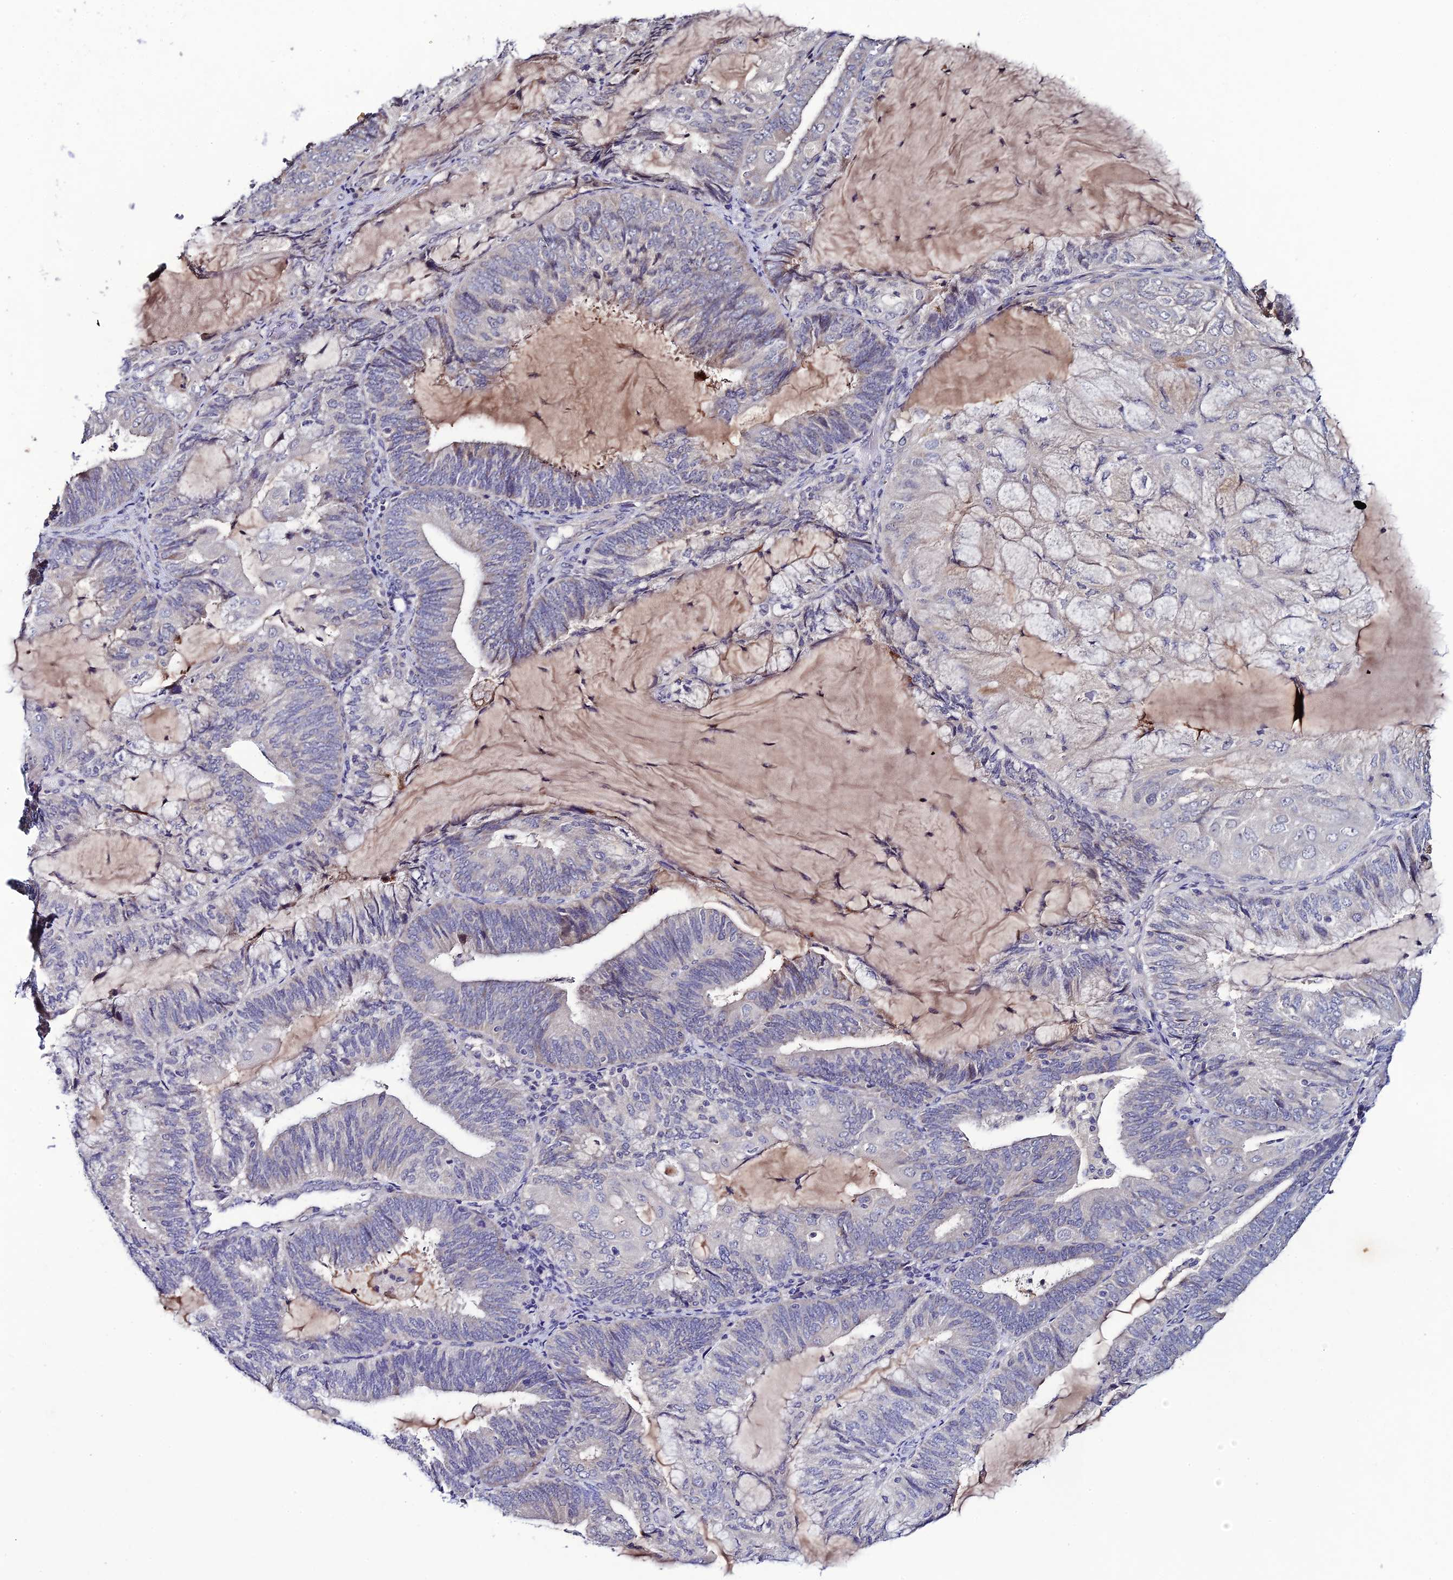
{"staining": {"intensity": "negative", "quantity": "none", "location": "none"}, "tissue": "endometrial cancer", "cell_type": "Tumor cells", "image_type": "cancer", "snomed": [{"axis": "morphology", "description": "Adenocarcinoma, NOS"}, {"axis": "topography", "description": "Endometrium"}], "caption": "Immunohistochemistry histopathology image of neoplastic tissue: human endometrial cancer (adenocarcinoma) stained with DAB (3,3'-diaminobenzidine) demonstrates no significant protein expression in tumor cells.", "gene": "CHST5", "patient": {"sex": "female", "age": 81}}